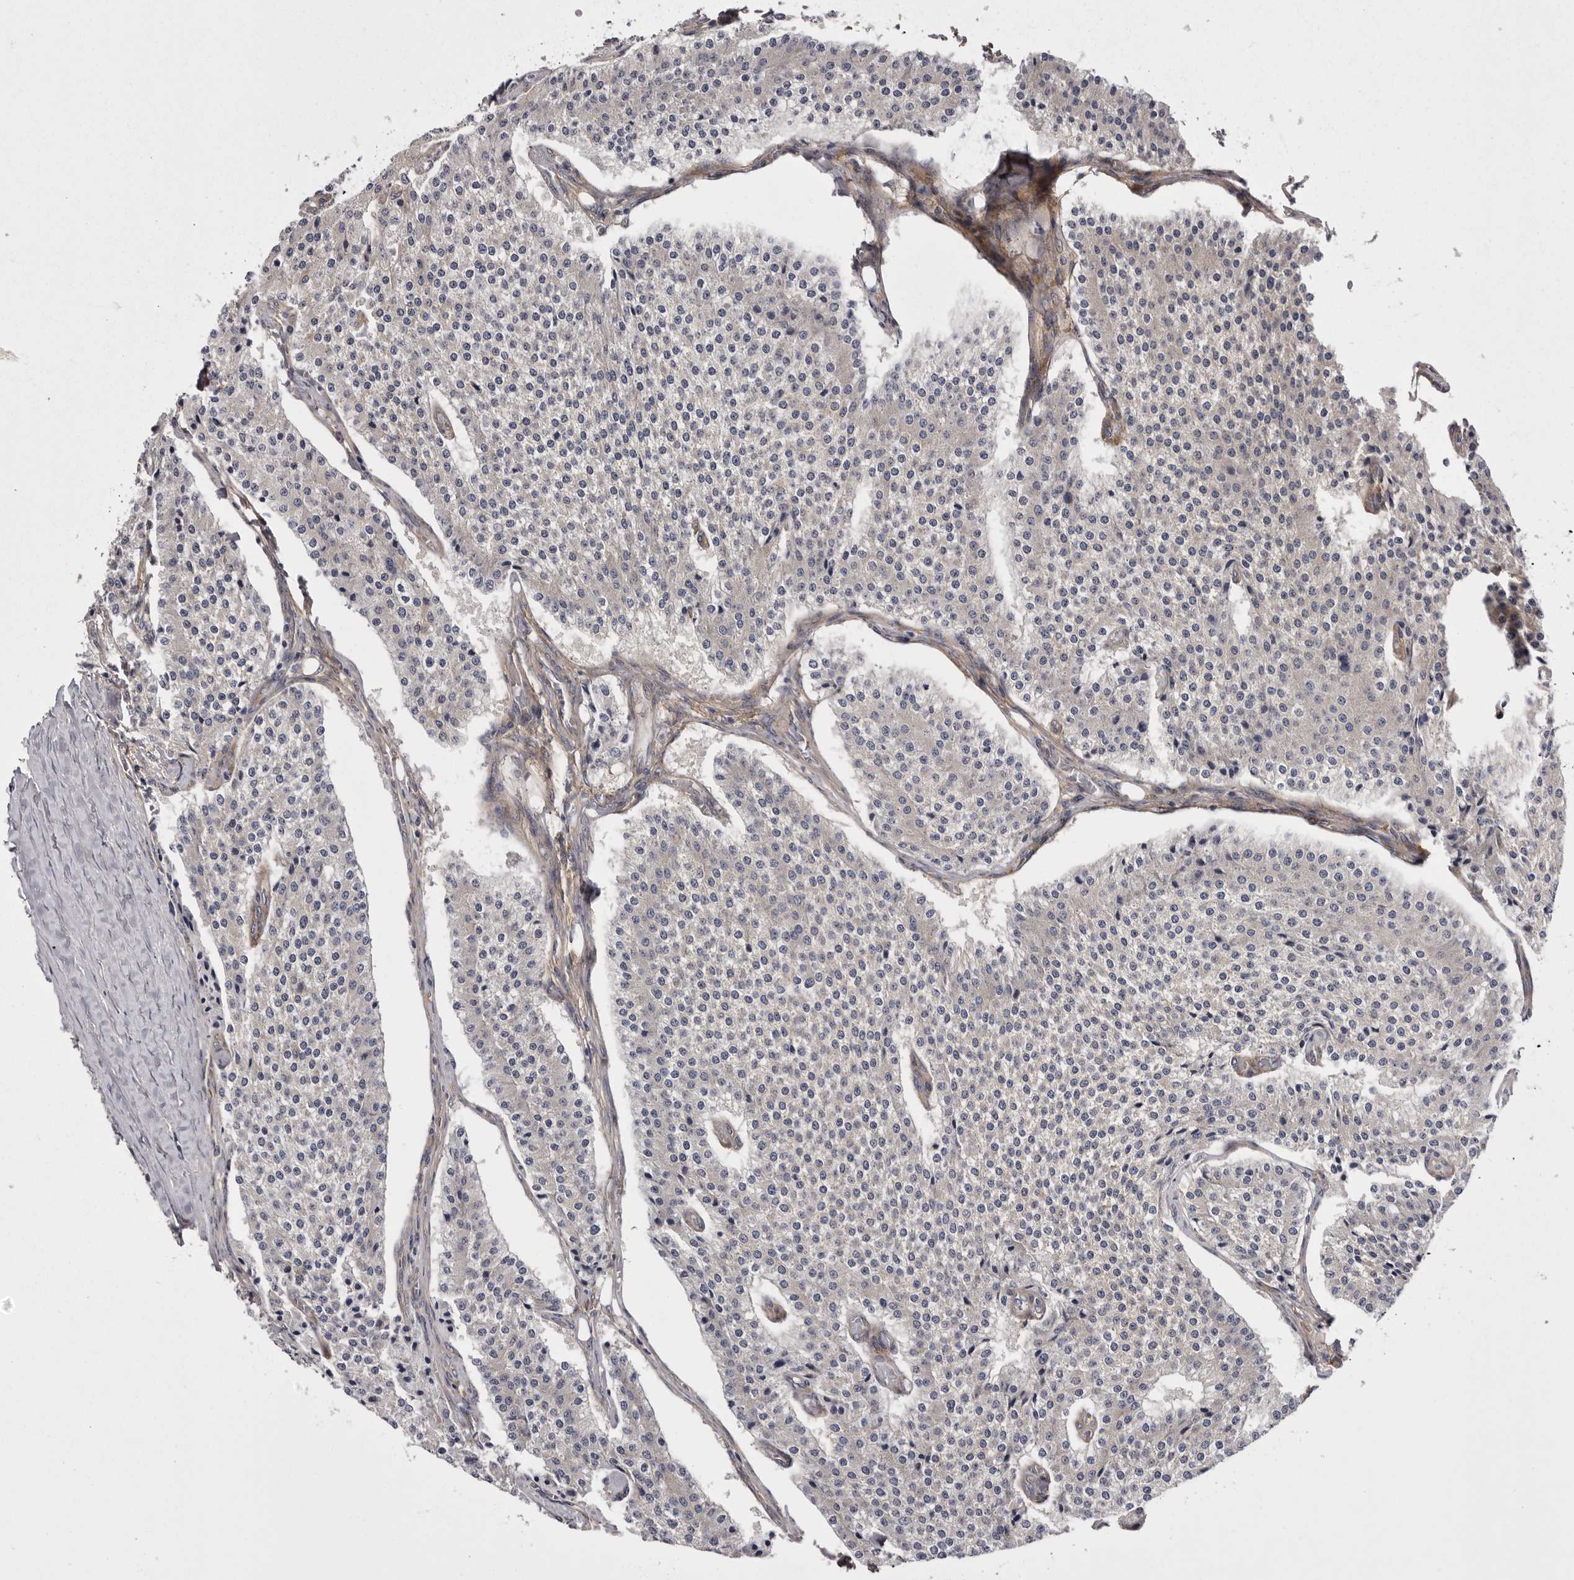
{"staining": {"intensity": "negative", "quantity": "none", "location": "none"}, "tissue": "carcinoid", "cell_type": "Tumor cells", "image_type": "cancer", "snomed": [{"axis": "morphology", "description": "Carcinoid, malignant, NOS"}, {"axis": "topography", "description": "Colon"}], "caption": "A high-resolution histopathology image shows immunohistochemistry (IHC) staining of malignant carcinoid, which shows no significant staining in tumor cells. (DAB (3,3'-diaminobenzidine) immunohistochemistry with hematoxylin counter stain).", "gene": "OSBPL9", "patient": {"sex": "female", "age": 52}}